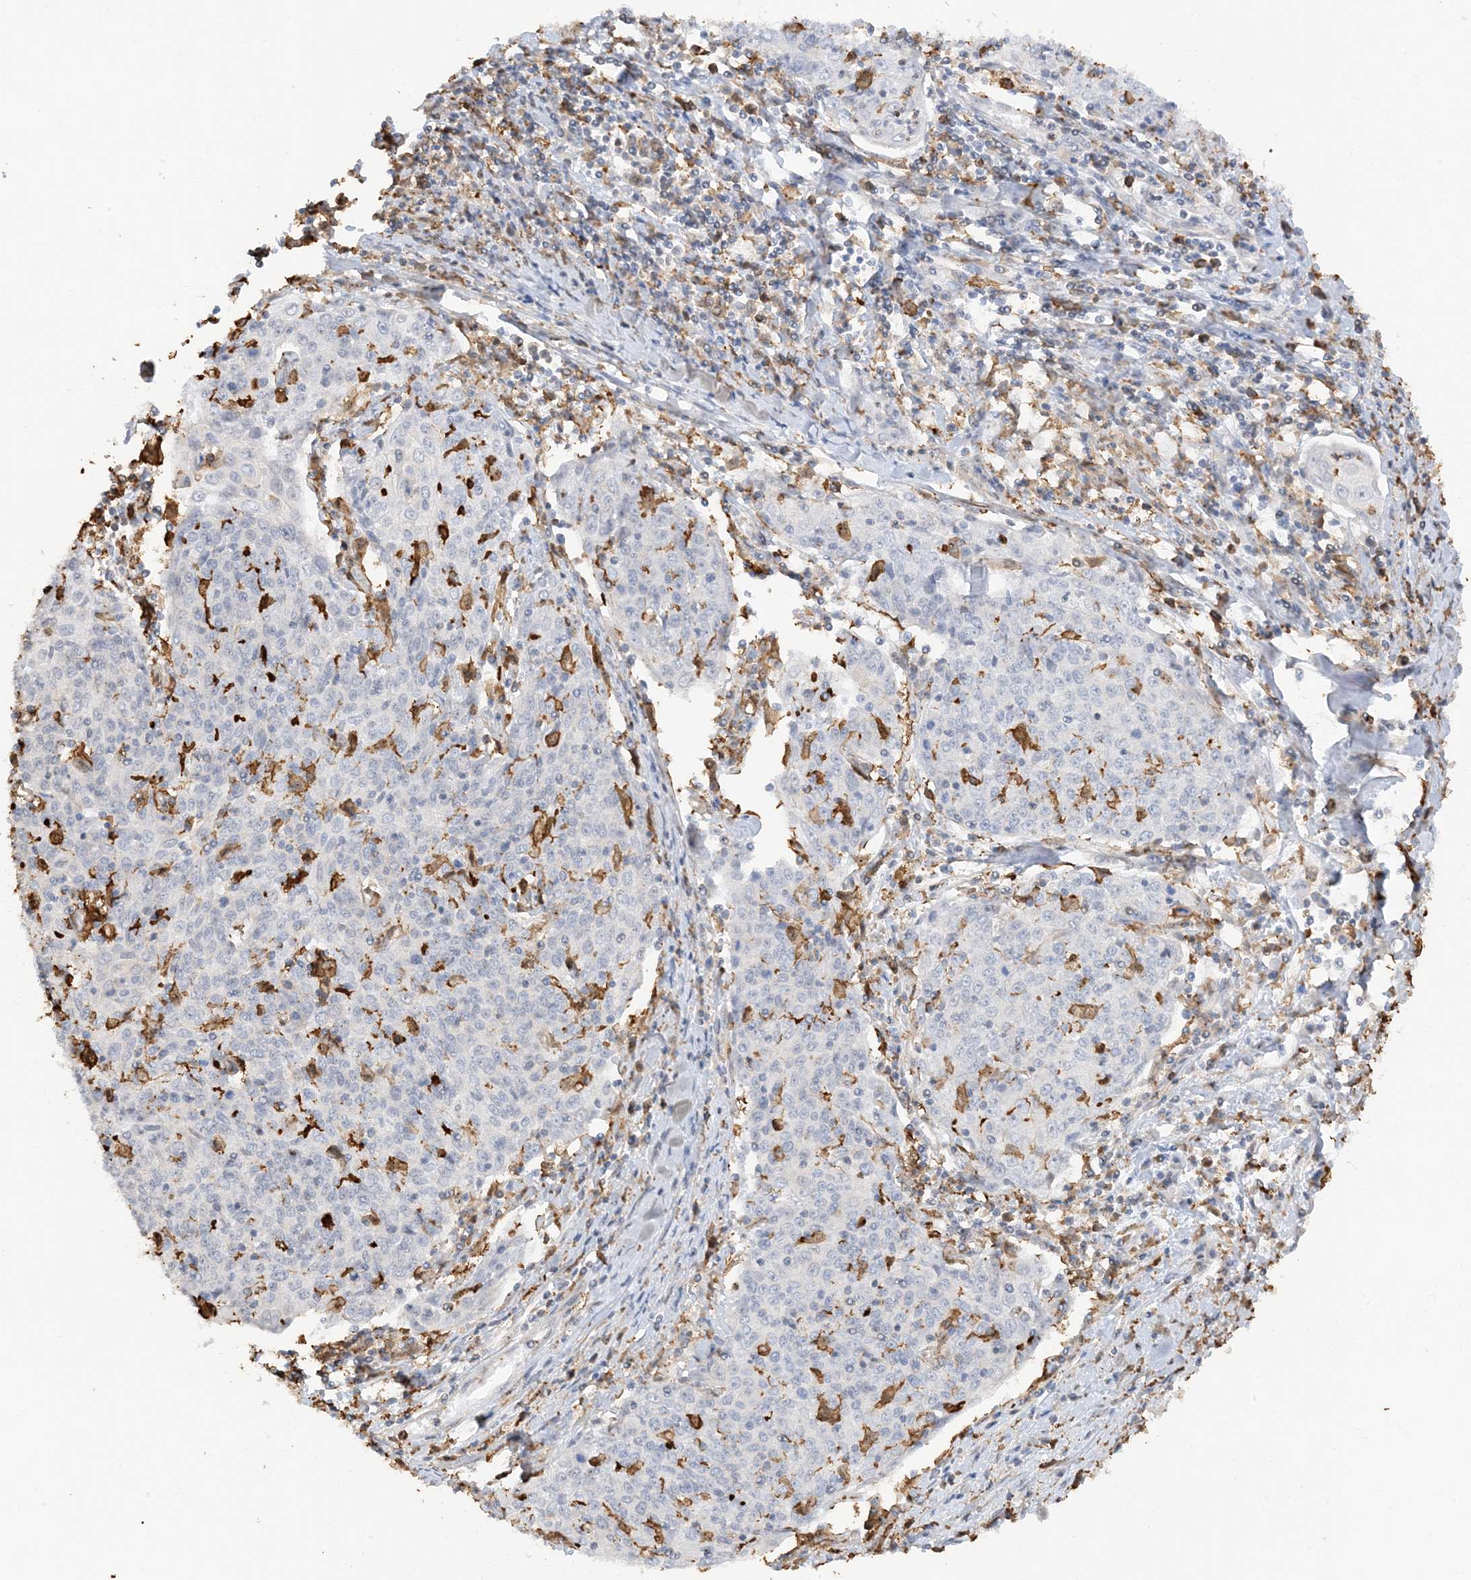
{"staining": {"intensity": "negative", "quantity": "none", "location": "none"}, "tissue": "cervical cancer", "cell_type": "Tumor cells", "image_type": "cancer", "snomed": [{"axis": "morphology", "description": "Squamous cell carcinoma, NOS"}, {"axis": "topography", "description": "Cervix"}], "caption": "This is an immunohistochemistry (IHC) photomicrograph of human squamous cell carcinoma (cervical). There is no positivity in tumor cells.", "gene": "PHACTR2", "patient": {"sex": "female", "age": 48}}